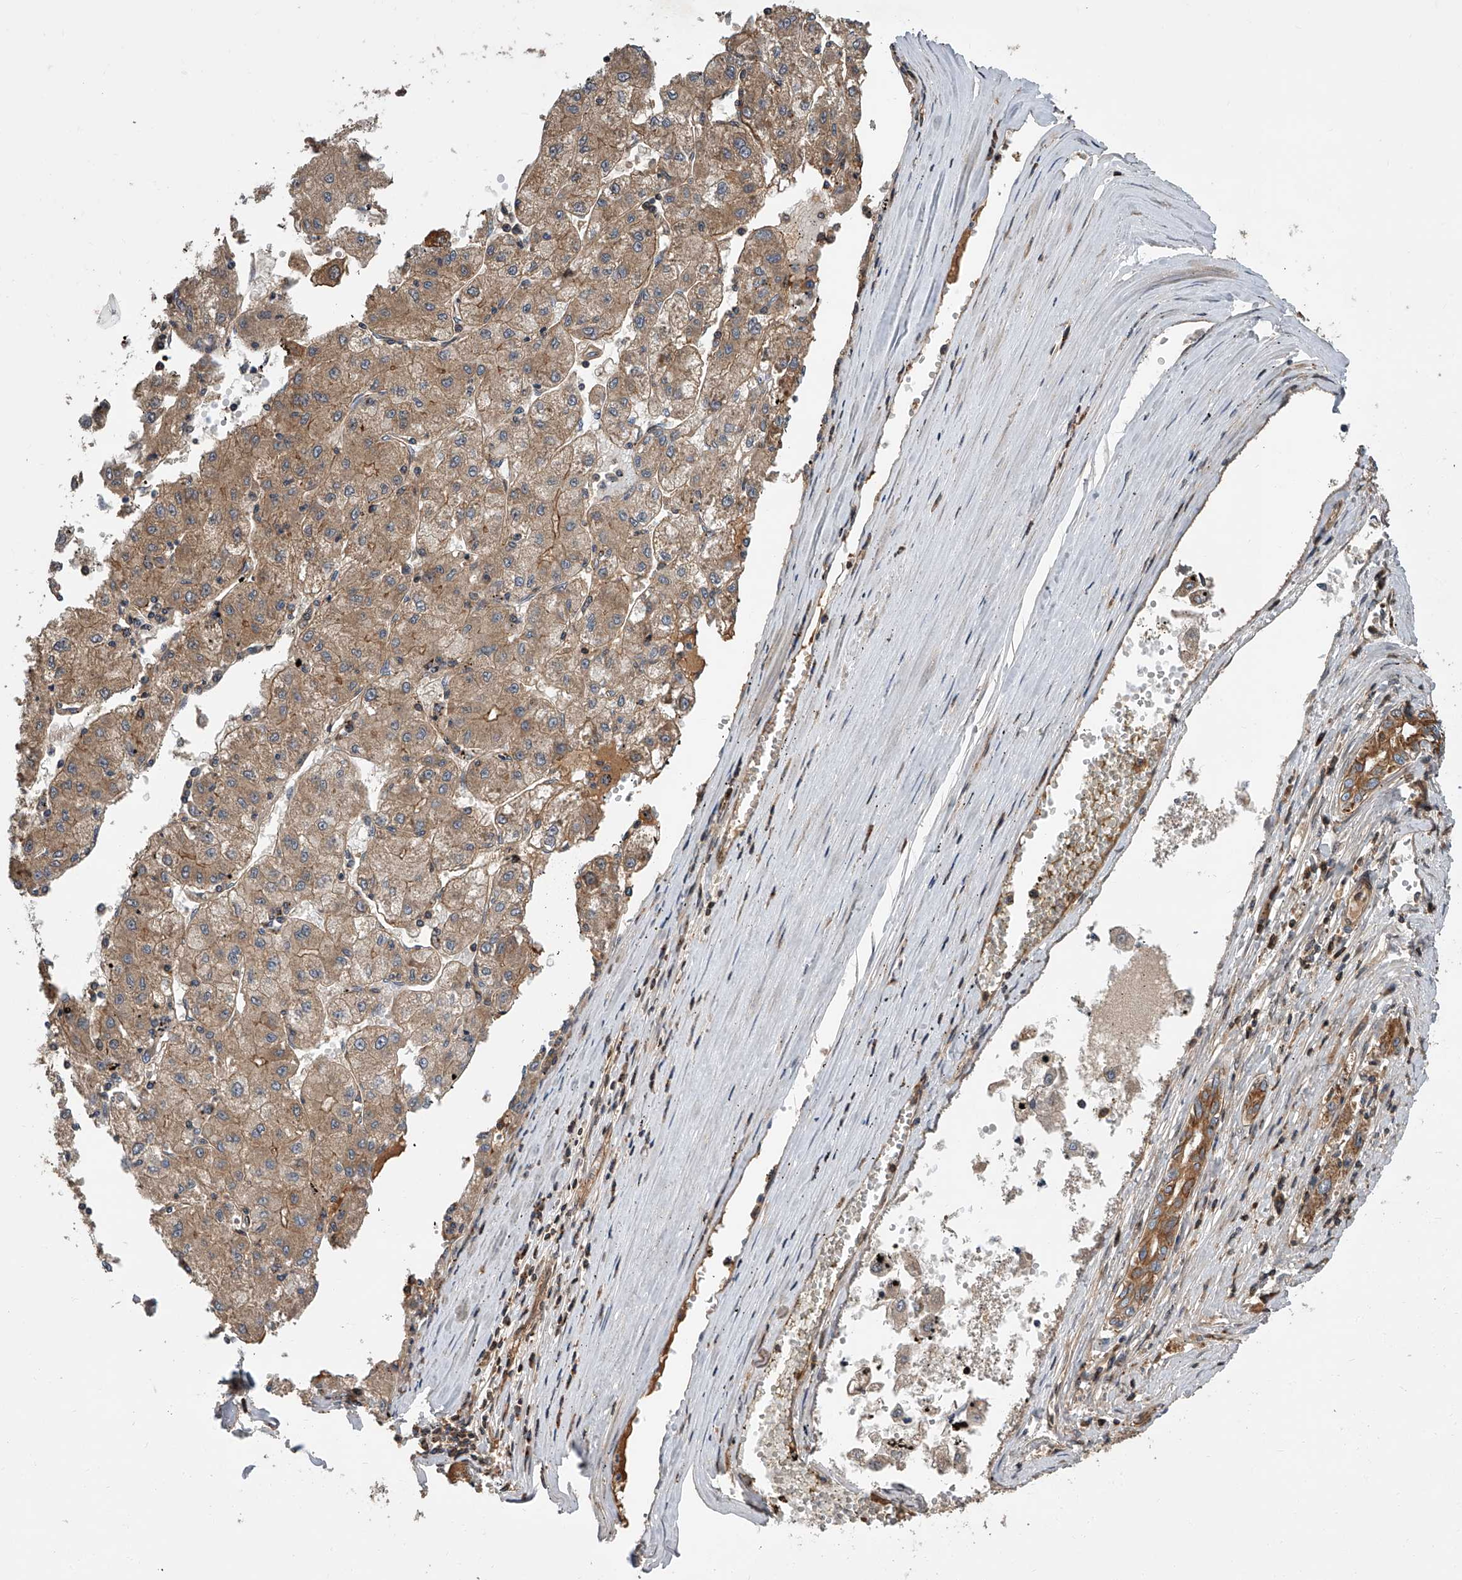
{"staining": {"intensity": "weak", "quantity": ">75%", "location": "cytoplasmic/membranous"}, "tissue": "liver cancer", "cell_type": "Tumor cells", "image_type": "cancer", "snomed": [{"axis": "morphology", "description": "Carcinoma, Hepatocellular, NOS"}, {"axis": "topography", "description": "Liver"}], "caption": "A brown stain labels weak cytoplasmic/membranous staining of a protein in human liver cancer (hepatocellular carcinoma) tumor cells. (DAB = brown stain, brightfield microscopy at high magnification).", "gene": "USP47", "patient": {"sex": "male", "age": 72}}